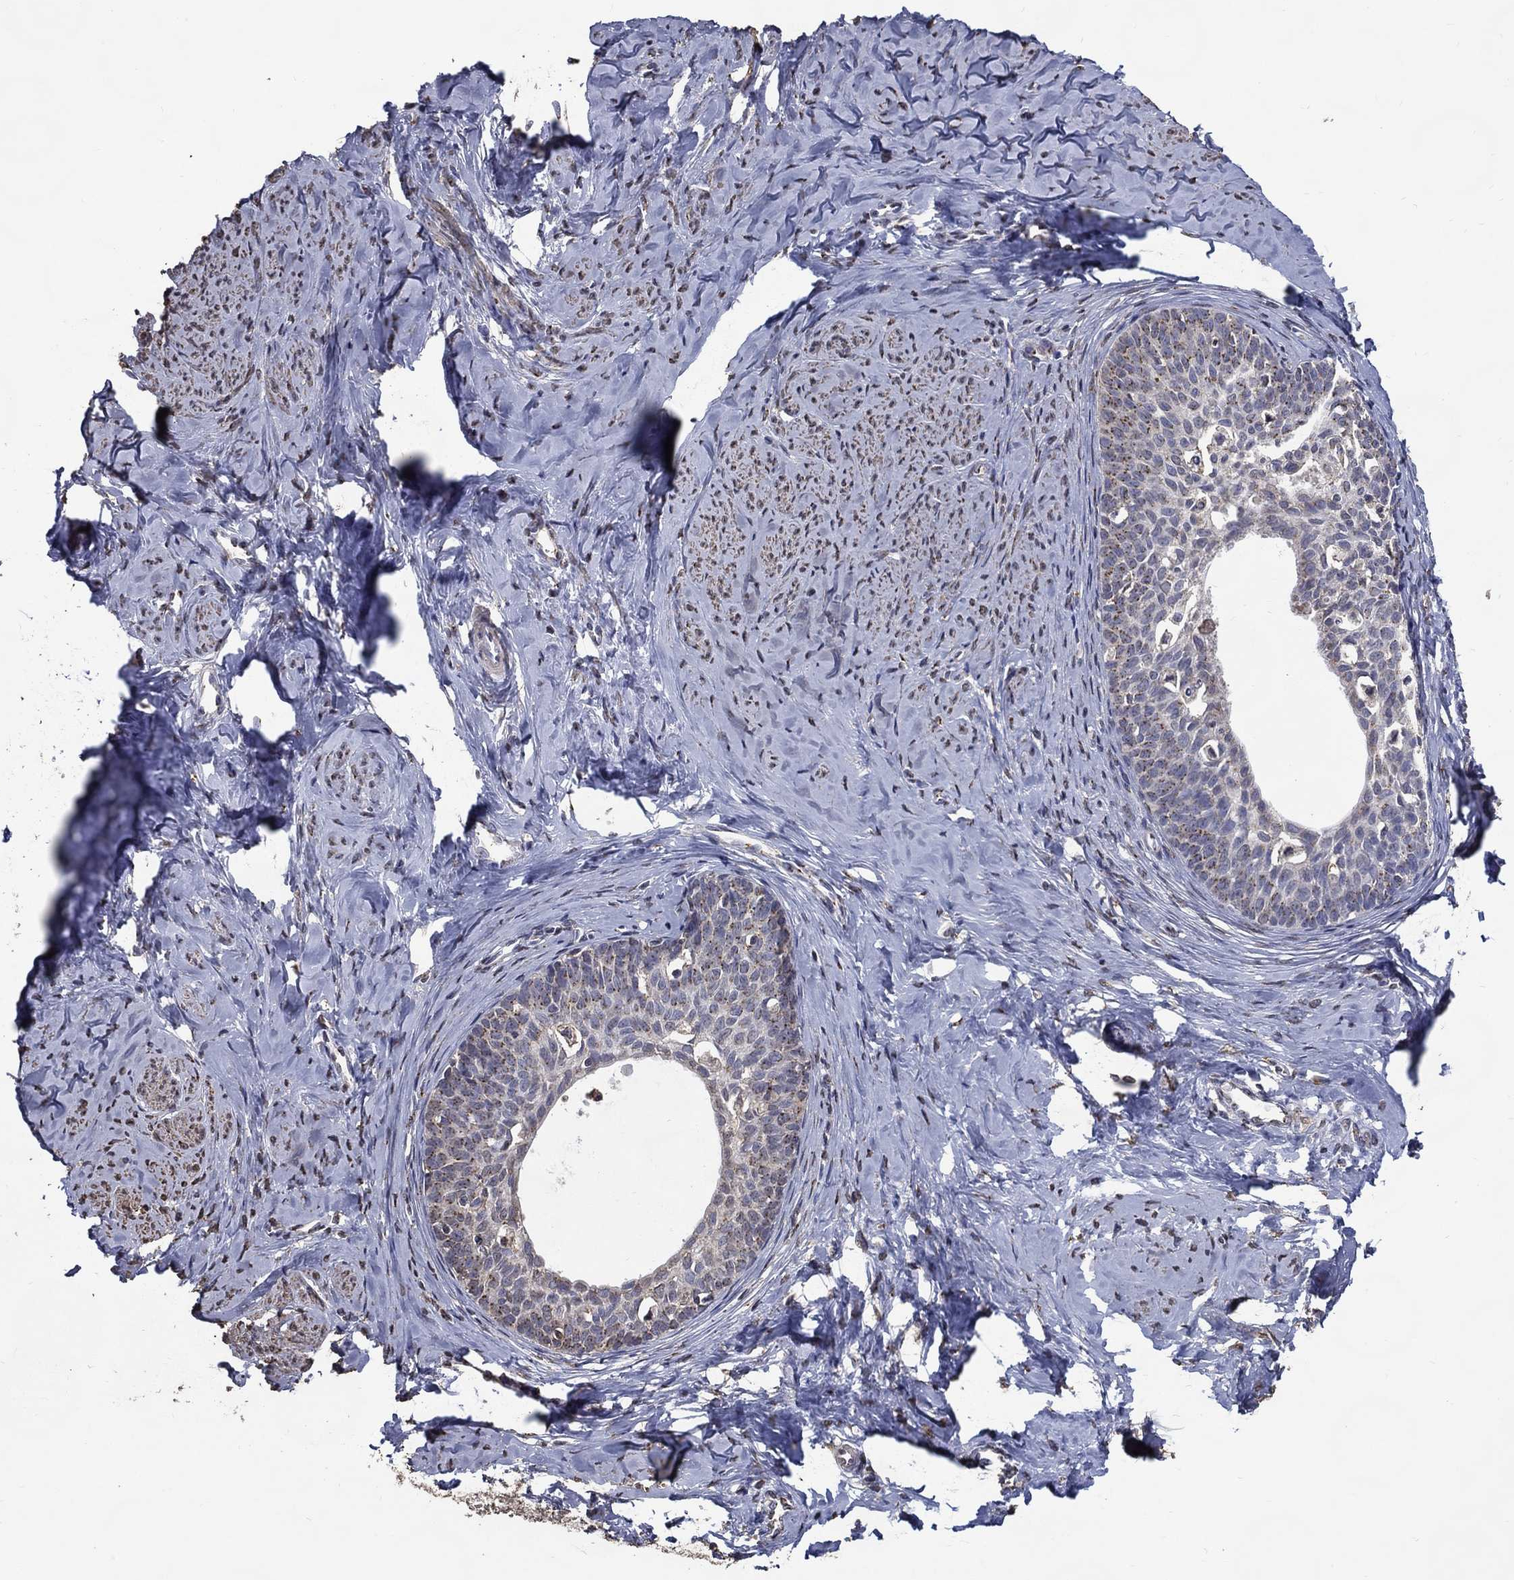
{"staining": {"intensity": "weak", "quantity": "25%-75%", "location": "cytoplasmic/membranous"}, "tissue": "cervical cancer", "cell_type": "Tumor cells", "image_type": "cancer", "snomed": [{"axis": "morphology", "description": "Squamous cell carcinoma, NOS"}, {"axis": "topography", "description": "Cervix"}], "caption": "Cervical cancer (squamous cell carcinoma) stained with a brown dye exhibits weak cytoplasmic/membranous positive expression in approximately 25%-75% of tumor cells.", "gene": "GPR183", "patient": {"sex": "female", "age": 51}}